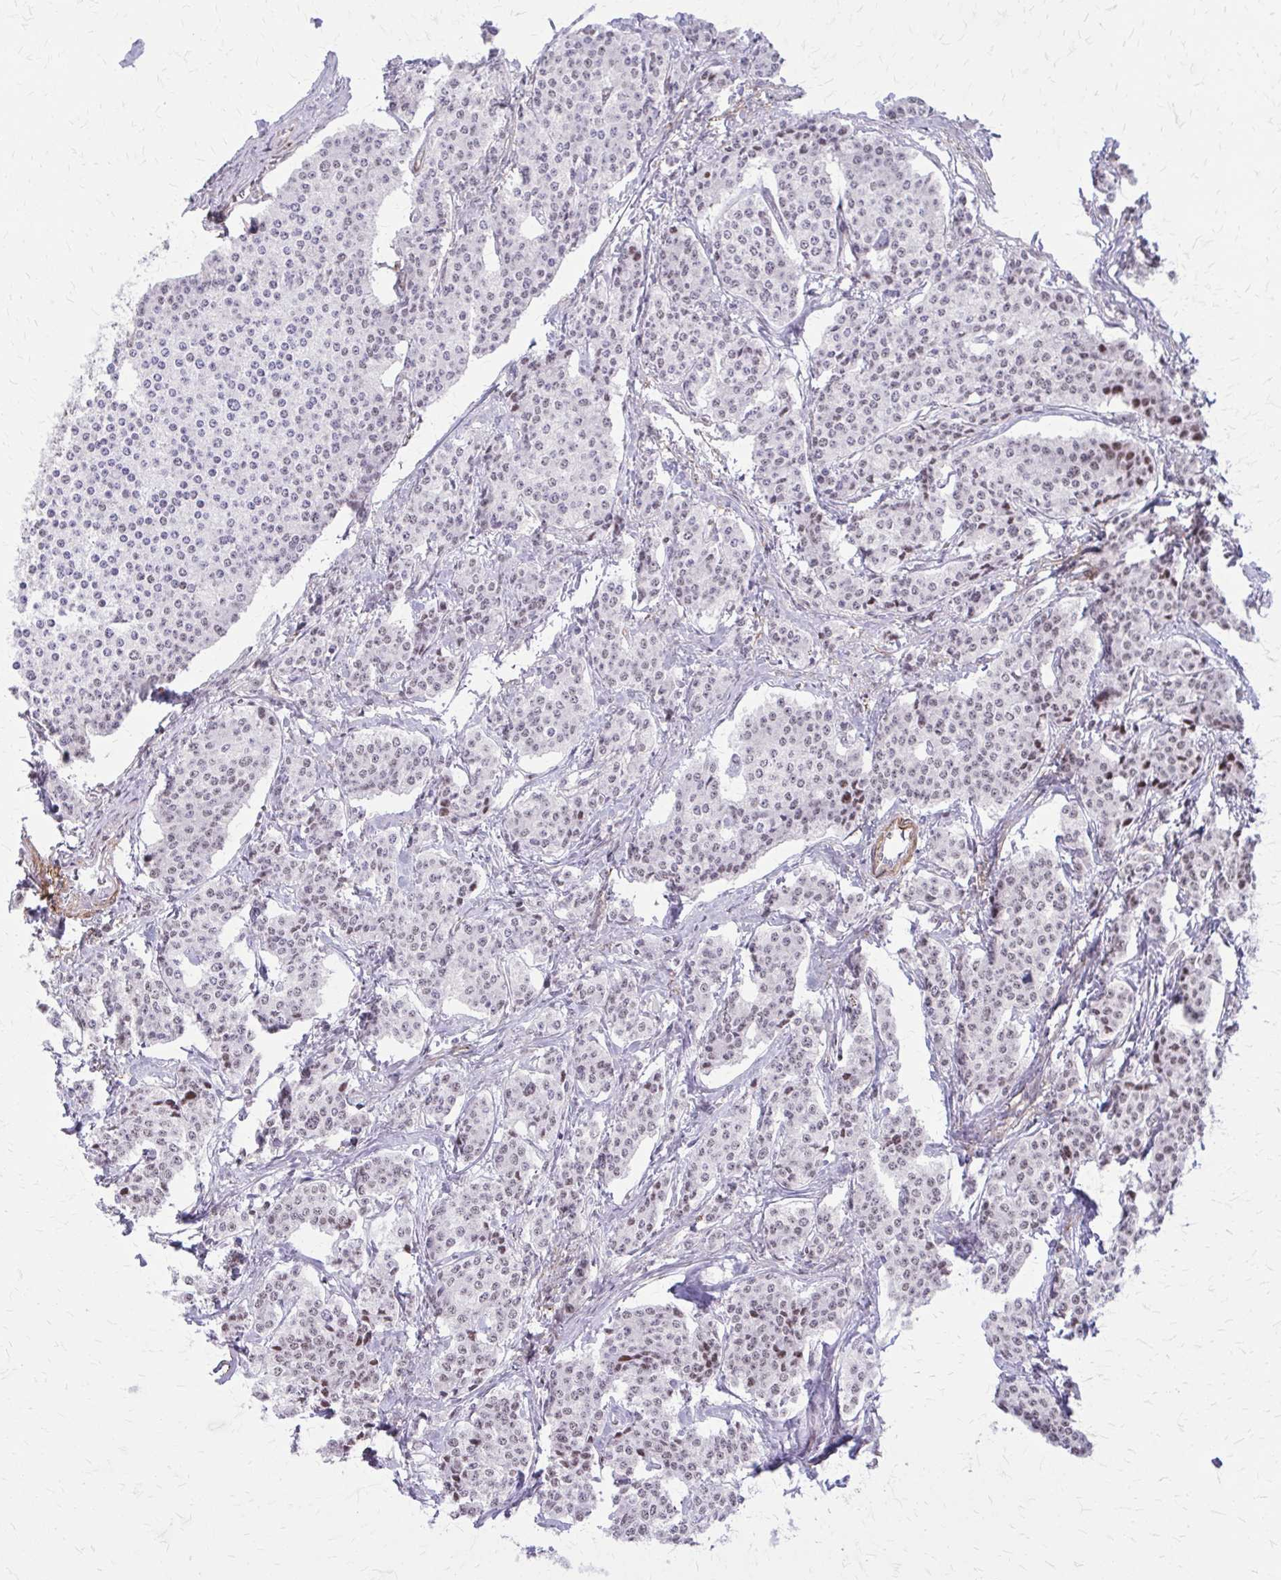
{"staining": {"intensity": "moderate", "quantity": "<25%", "location": "nuclear"}, "tissue": "carcinoid", "cell_type": "Tumor cells", "image_type": "cancer", "snomed": [{"axis": "morphology", "description": "Carcinoid, malignant, NOS"}, {"axis": "topography", "description": "Small intestine"}], "caption": "Immunohistochemical staining of human carcinoid (malignant) displays low levels of moderate nuclear protein staining in approximately <25% of tumor cells. The protein is shown in brown color, while the nuclei are stained blue.", "gene": "NRBF2", "patient": {"sex": "female", "age": 64}}